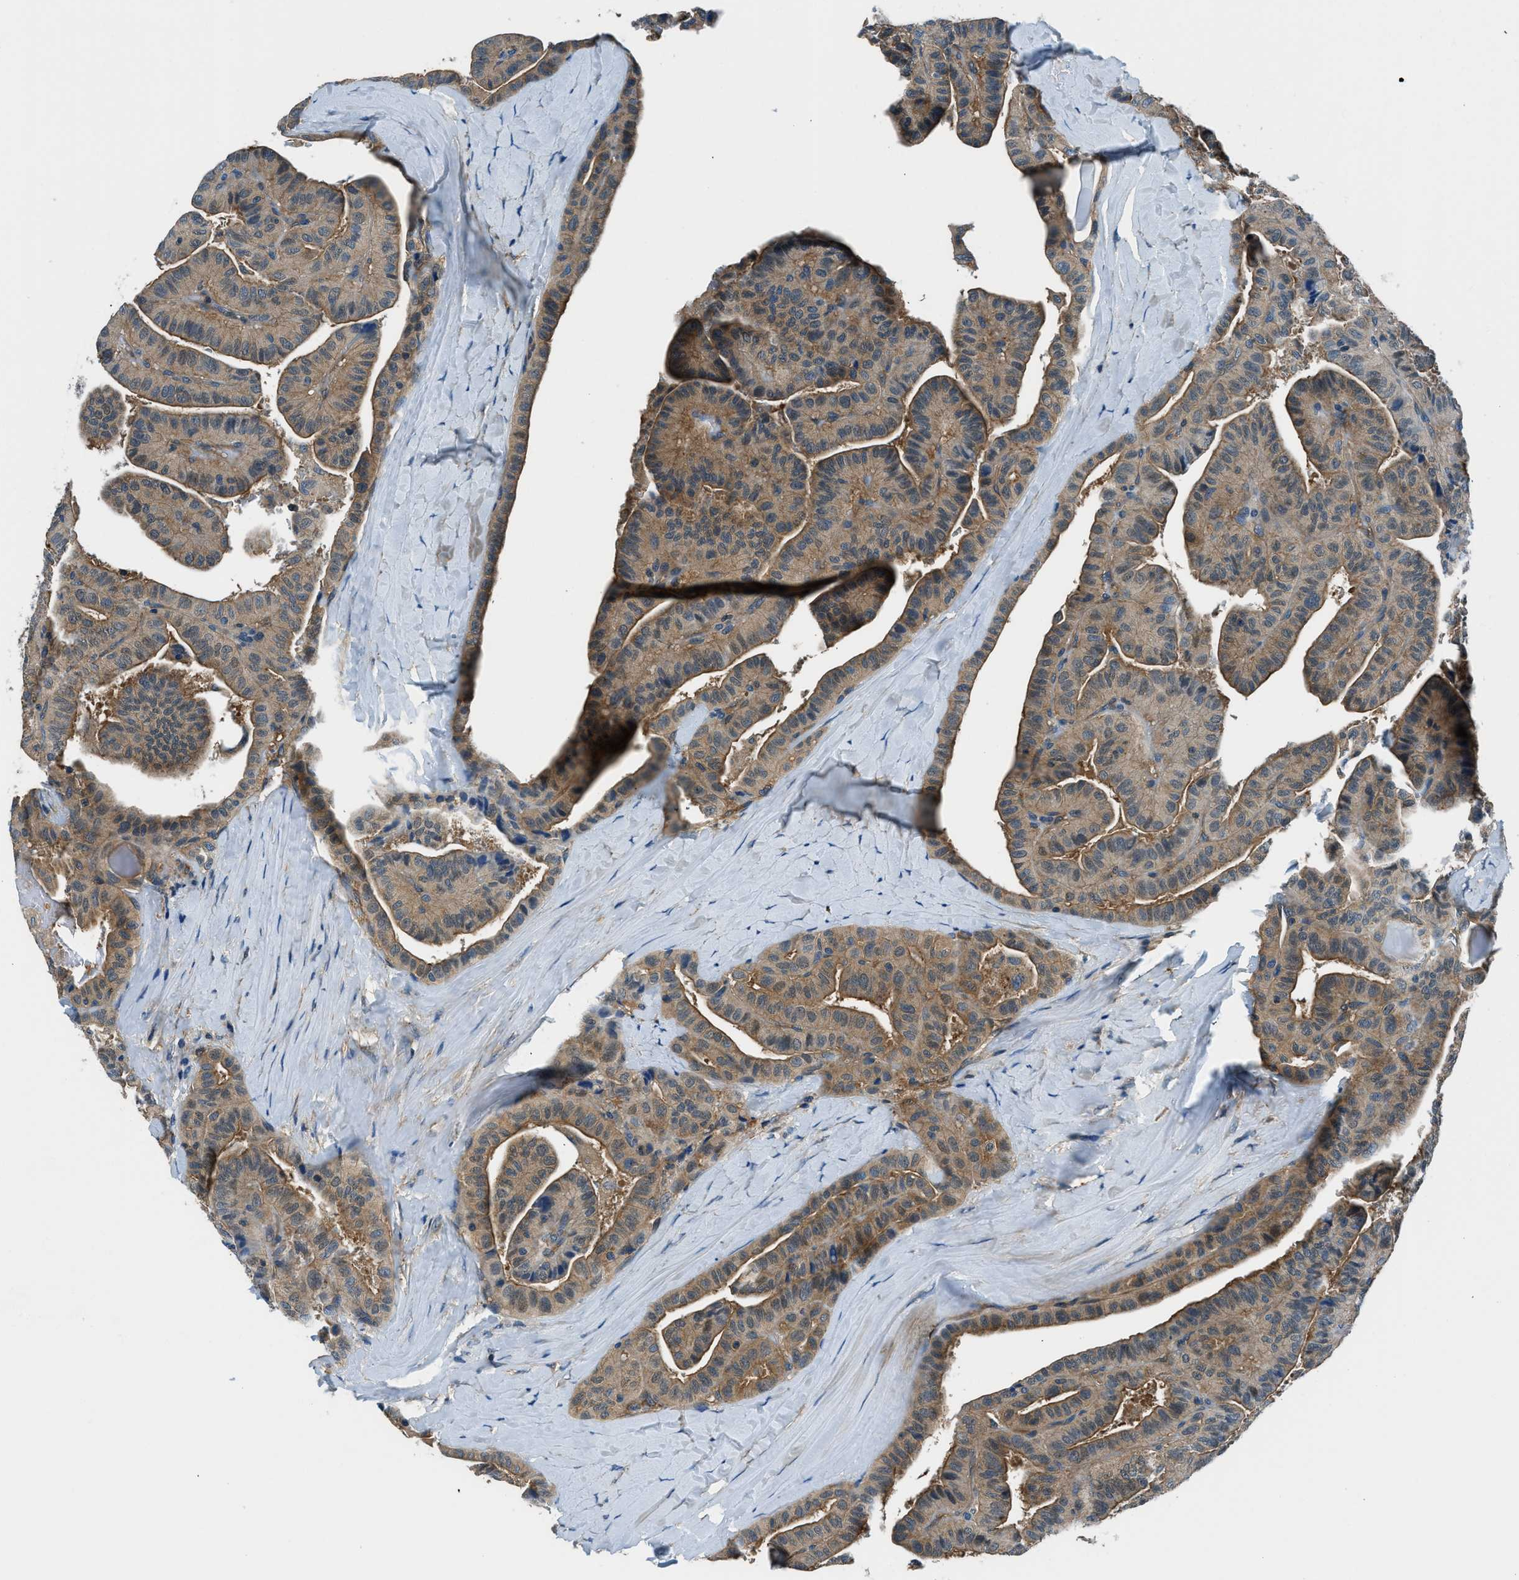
{"staining": {"intensity": "moderate", "quantity": ">75%", "location": "cytoplasmic/membranous"}, "tissue": "thyroid cancer", "cell_type": "Tumor cells", "image_type": "cancer", "snomed": [{"axis": "morphology", "description": "Papillary adenocarcinoma, NOS"}, {"axis": "topography", "description": "Thyroid gland"}], "caption": "IHC micrograph of neoplastic tissue: human thyroid cancer stained using immunohistochemistry exhibits medium levels of moderate protein expression localized specifically in the cytoplasmic/membranous of tumor cells, appearing as a cytoplasmic/membranous brown color.", "gene": "SLC19A2", "patient": {"sex": "male", "age": 77}}